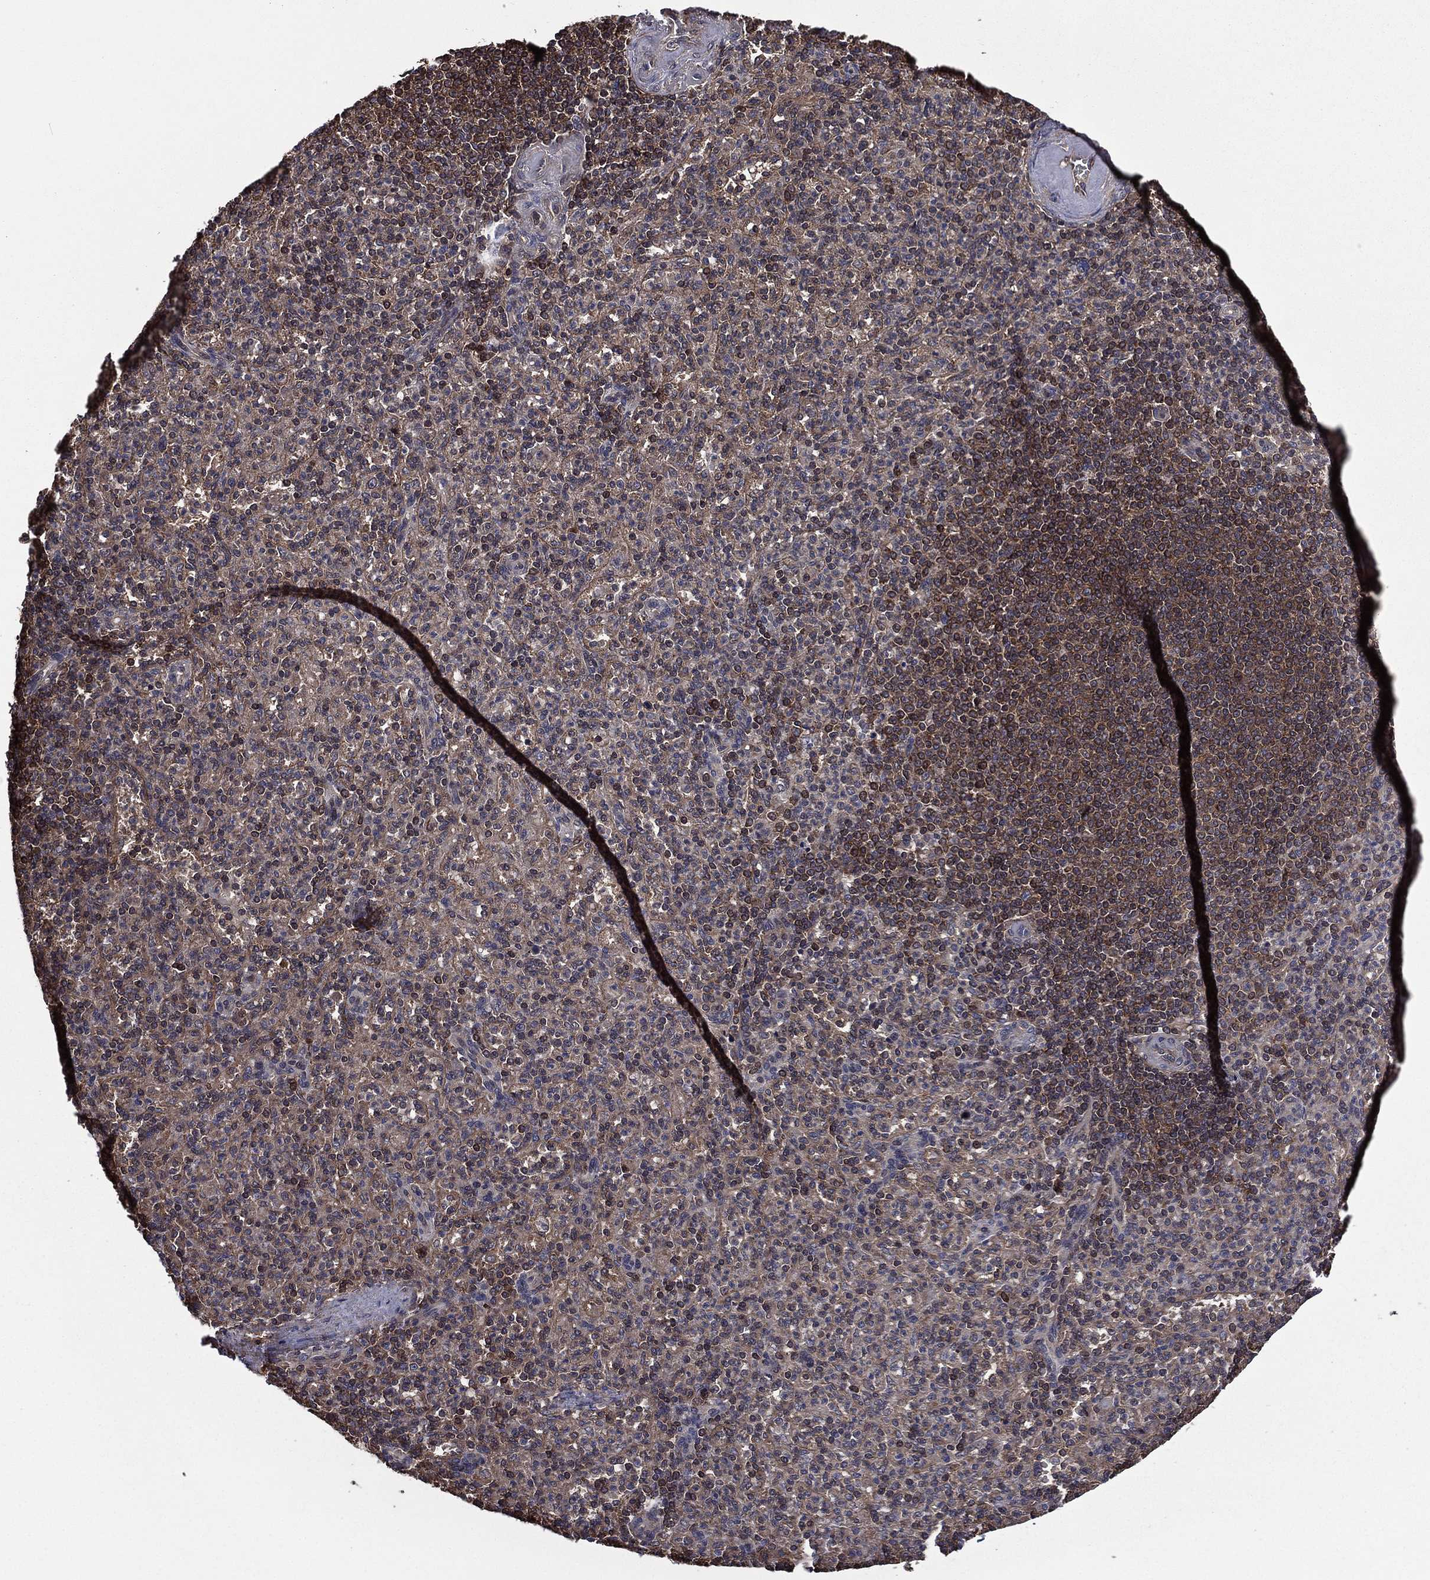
{"staining": {"intensity": "negative", "quantity": "none", "location": "none"}, "tissue": "spleen", "cell_type": "Cells in red pulp", "image_type": "normal", "snomed": [{"axis": "morphology", "description": "Normal tissue, NOS"}, {"axis": "topography", "description": "Spleen"}], "caption": "The immunohistochemistry micrograph has no significant positivity in cells in red pulp of spleen. (Stains: DAB immunohistochemistry with hematoxylin counter stain, Microscopy: brightfield microscopy at high magnification).", "gene": "PLPP3", "patient": {"sex": "female", "age": 74}}